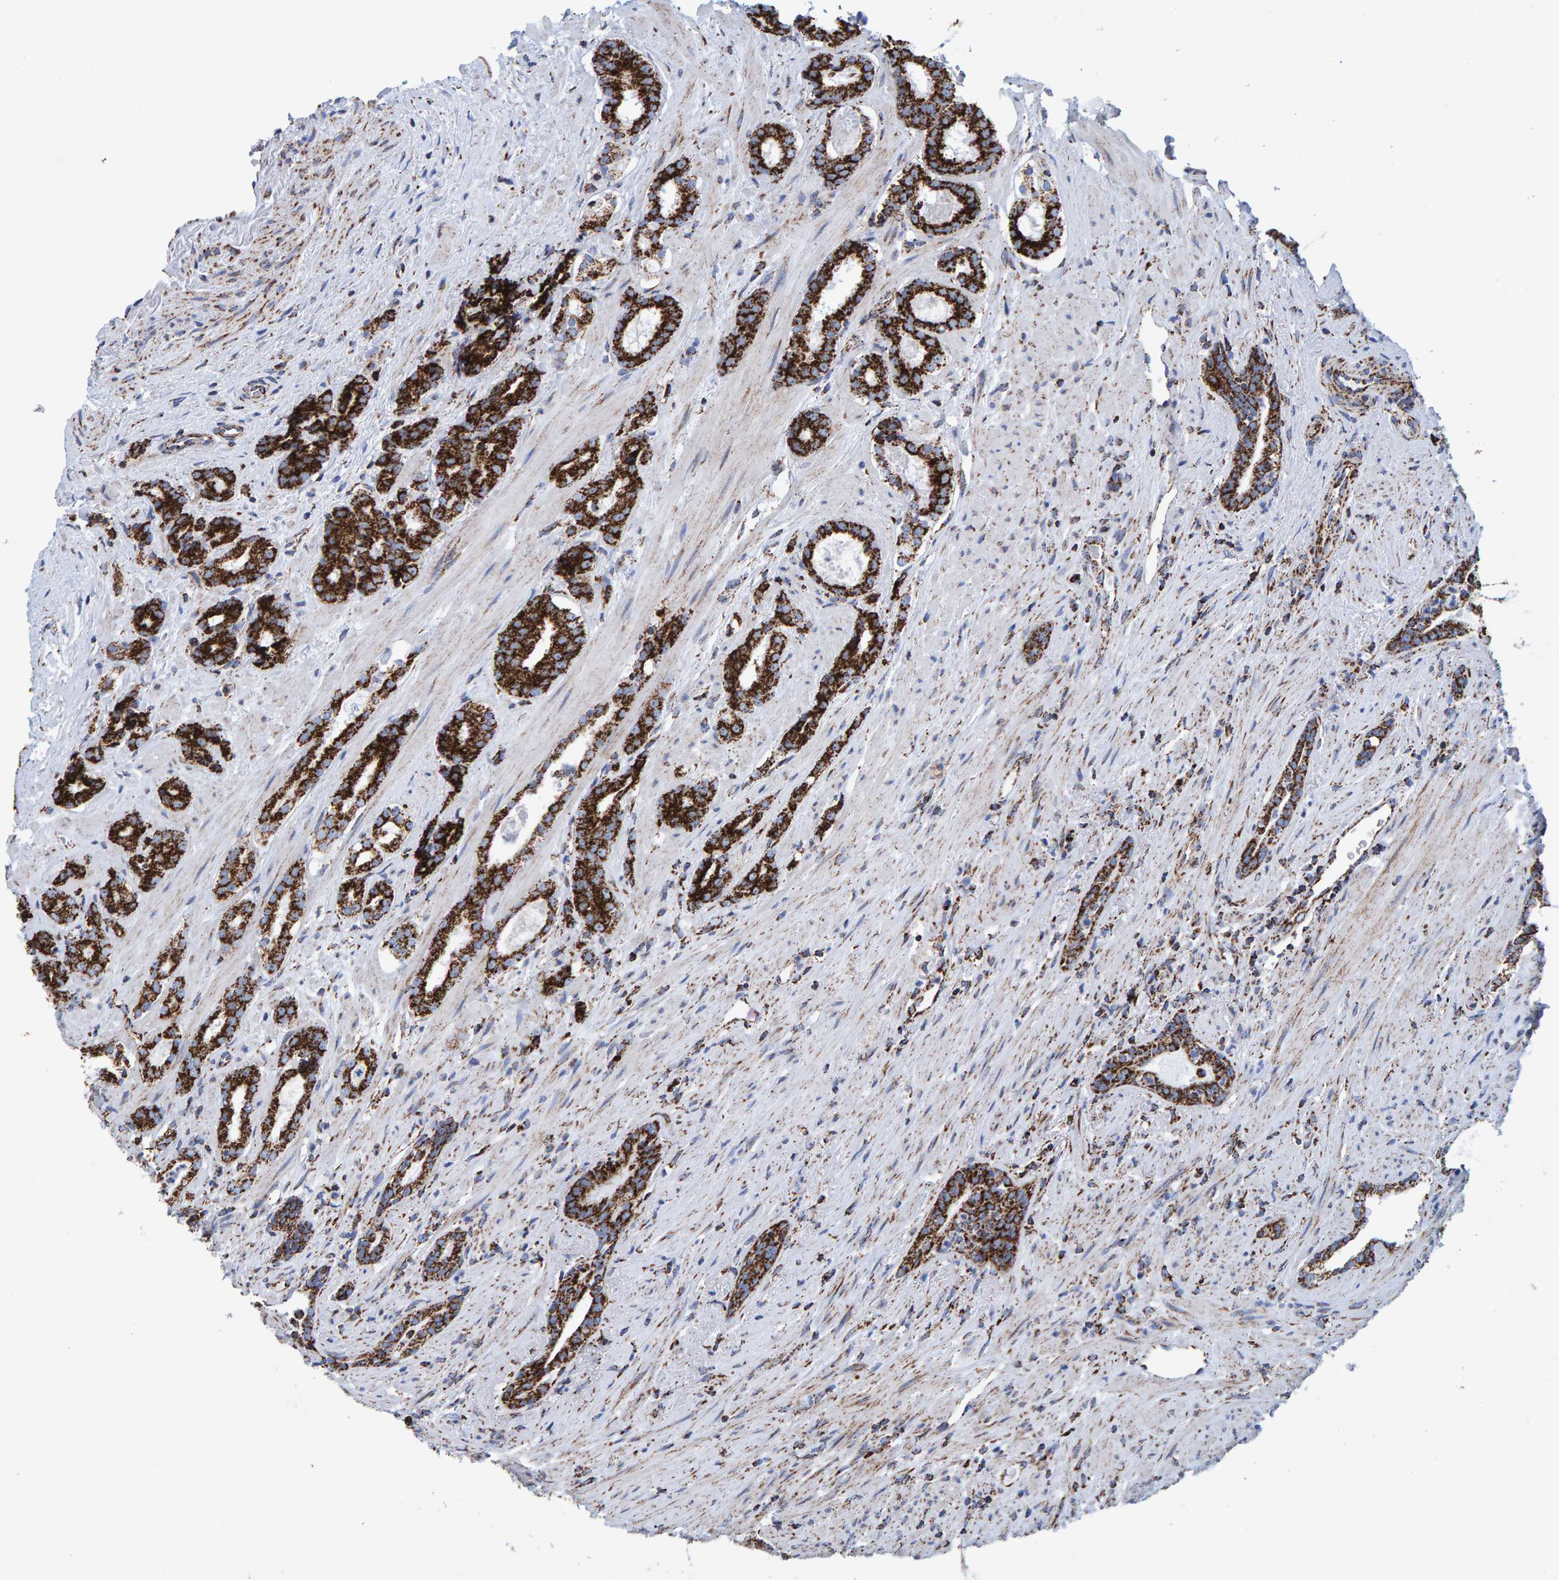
{"staining": {"intensity": "strong", "quantity": ">75%", "location": "cytoplasmic/membranous"}, "tissue": "prostate cancer", "cell_type": "Tumor cells", "image_type": "cancer", "snomed": [{"axis": "morphology", "description": "Adenocarcinoma, High grade"}, {"axis": "topography", "description": "Prostate"}], "caption": "The image demonstrates a brown stain indicating the presence of a protein in the cytoplasmic/membranous of tumor cells in prostate high-grade adenocarcinoma. (Brightfield microscopy of DAB IHC at high magnification).", "gene": "ENSG00000262660", "patient": {"sex": "male", "age": 71}}